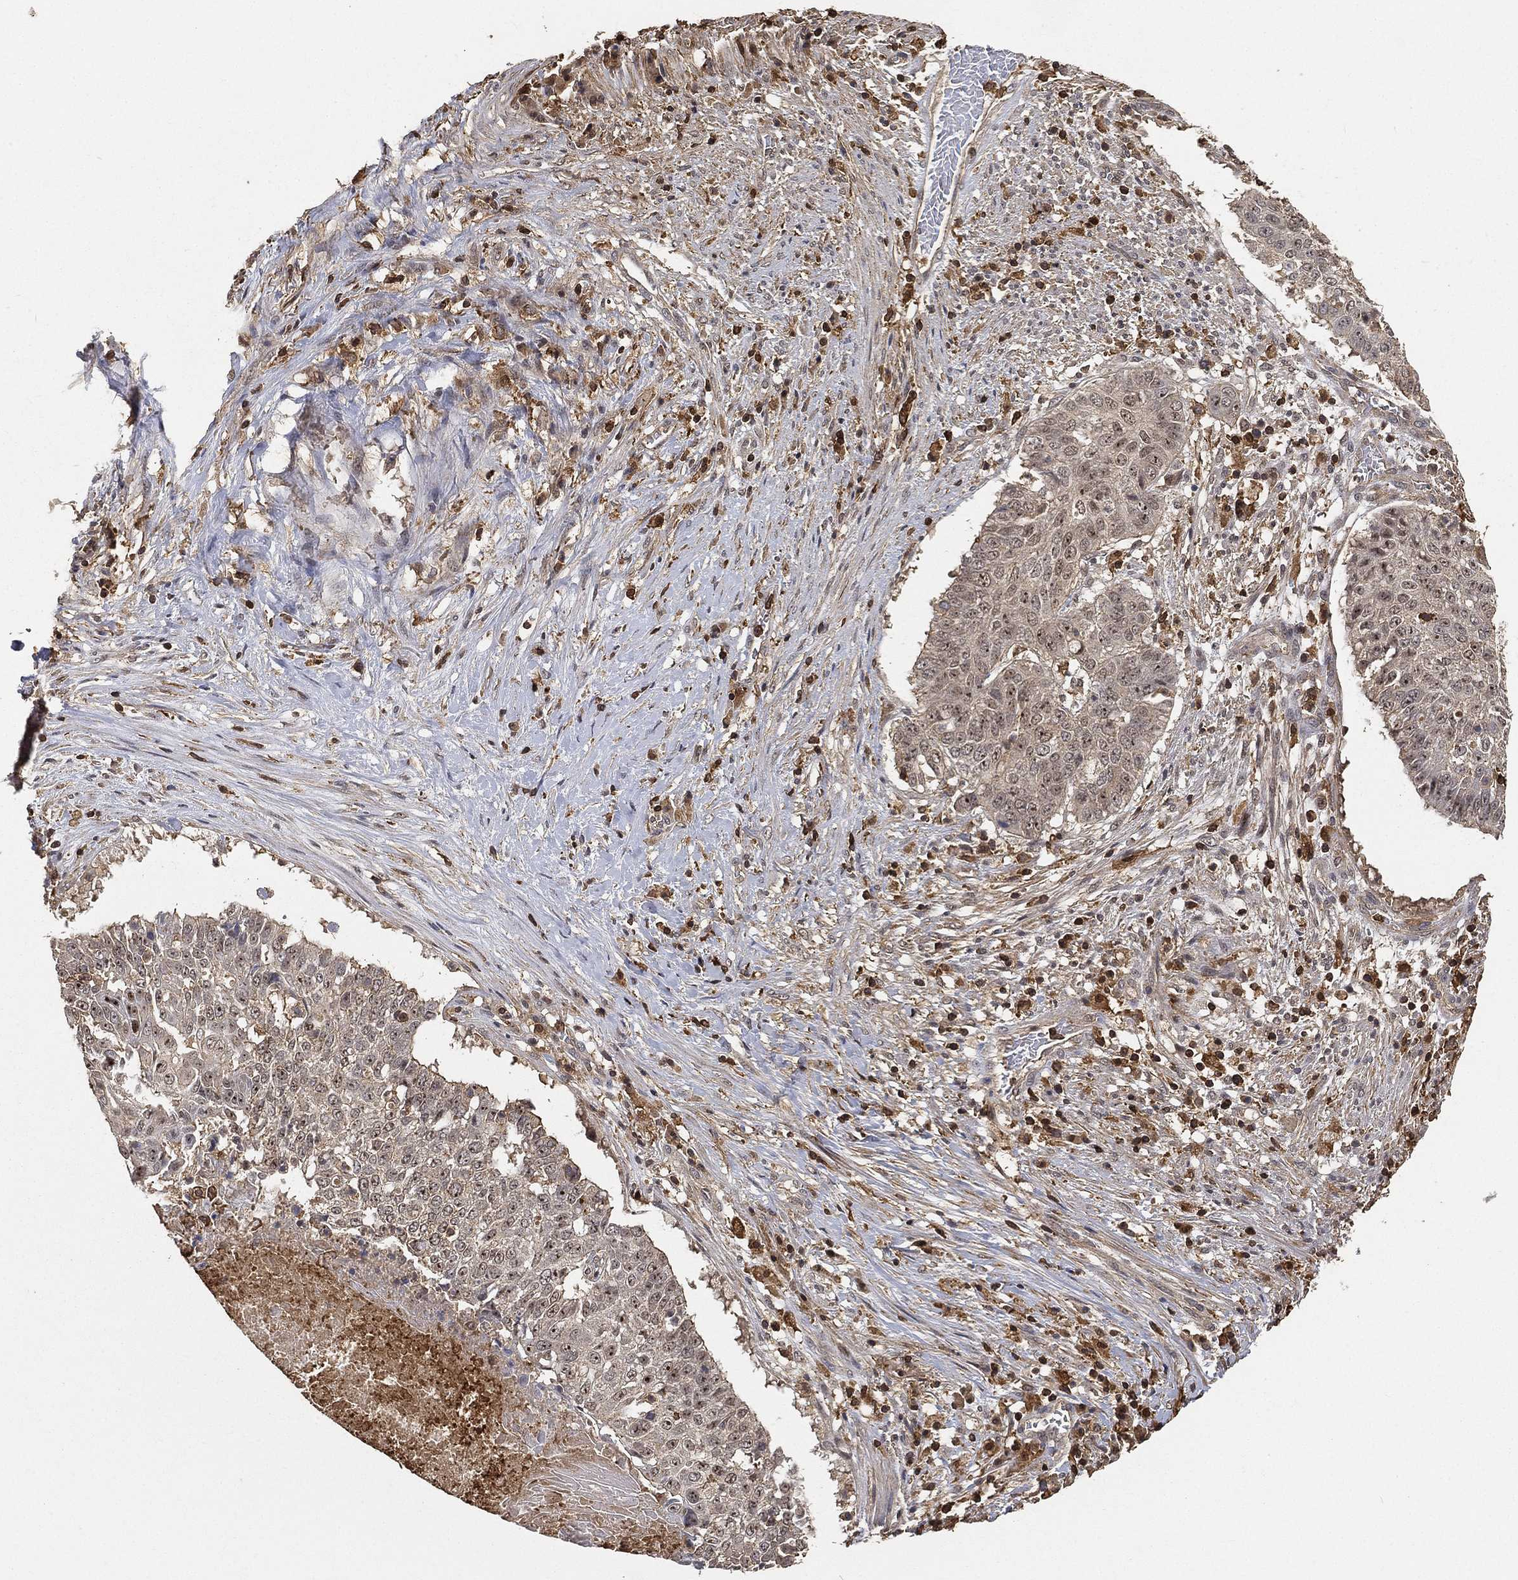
{"staining": {"intensity": "moderate", "quantity": "<25%", "location": "nuclear"}, "tissue": "lung cancer", "cell_type": "Tumor cells", "image_type": "cancer", "snomed": [{"axis": "morphology", "description": "Squamous cell carcinoma, NOS"}, {"axis": "topography", "description": "Lung"}], "caption": "Protein expression analysis of lung squamous cell carcinoma exhibits moderate nuclear staining in about <25% of tumor cells.", "gene": "CRYL1", "patient": {"sex": "male", "age": 64}}